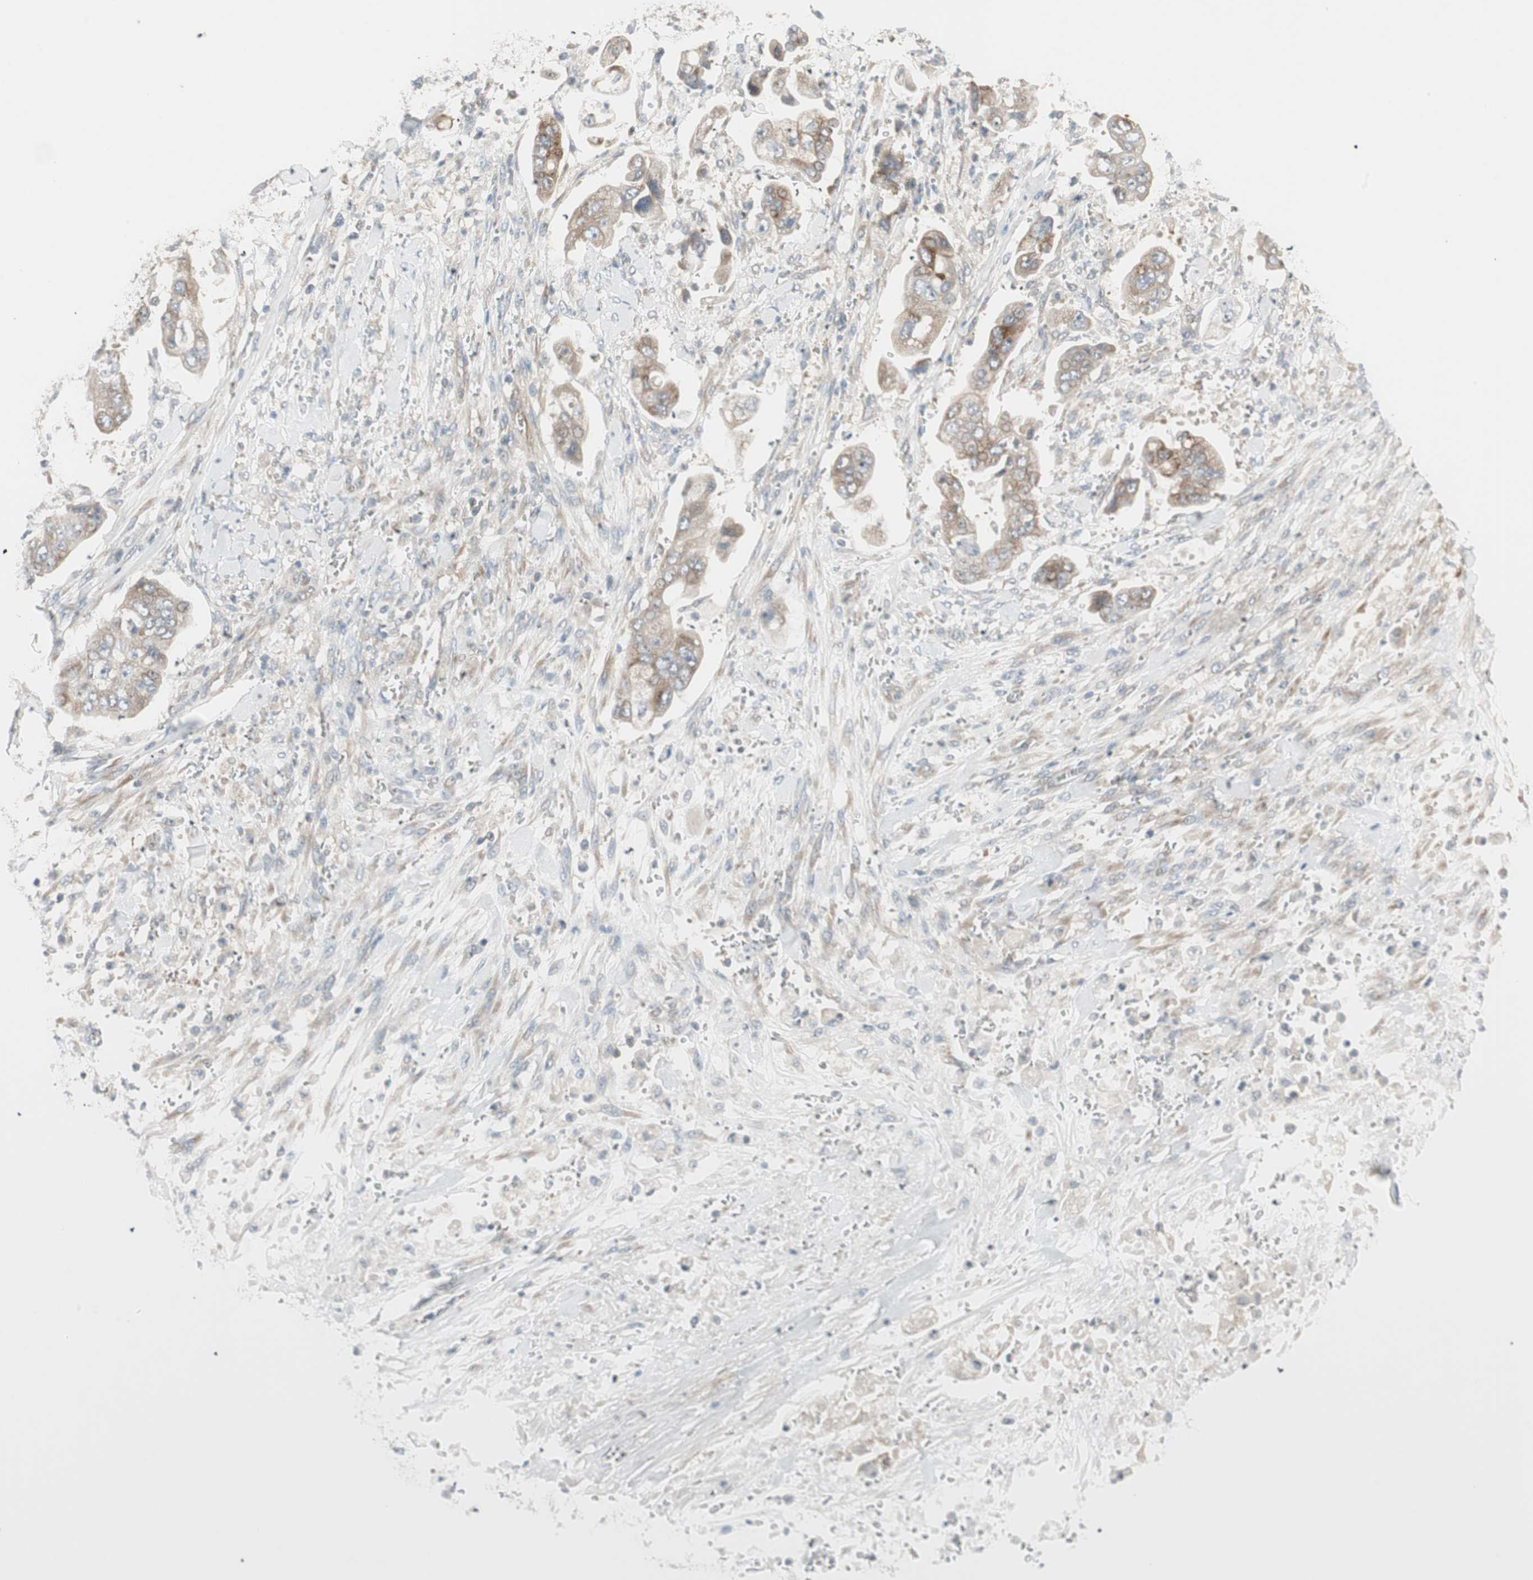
{"staining": {"intensity": "moderate", "quantity": ">75%", "location": "cytoplasmic/membranous"}, "tissue": "stomach cancer", "cell_type": "Tumor cells", "image_type": "cancer", "snomed": [{"axis": "morphology", "description": "Adenocarcinoma, NOS"}, {"axis": "topography", "description": "Stomach"}], "caption": "Protein expression analysis of human stomach cancer reveals moderate cytoplasmic/membranous expression in approximately >75% of tumor cells. (brown staining indicates protein expression, while blue staining denotes nuclei).", "gene": "ZFP36", "patient": {"sex": "male", "age": 62}}